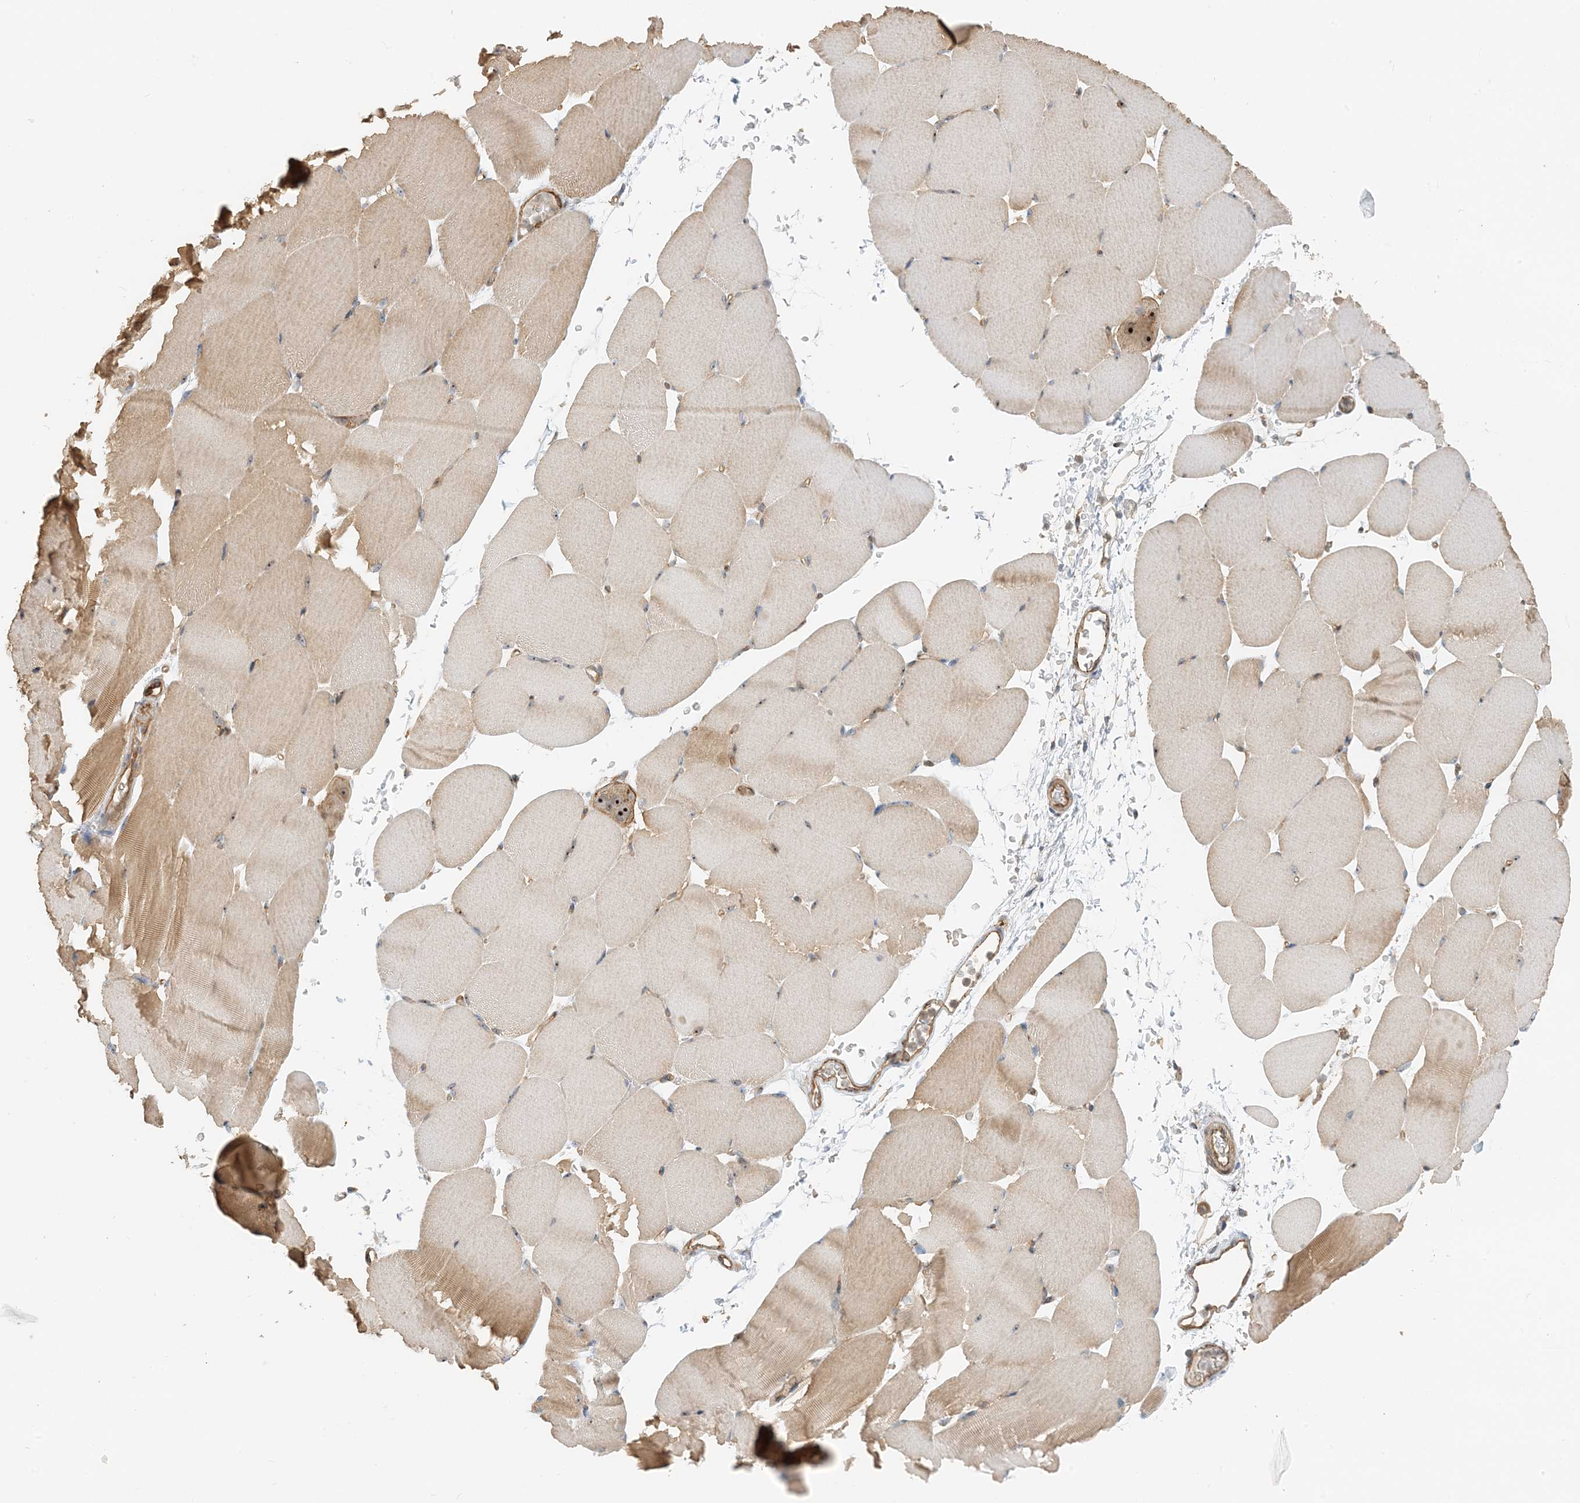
{"staining": {"intensity": "weak", "quantity": ">75%", "location": "cytoplasmic/membranous"}, "tissue": "skeletal muscle", "cell_type": "Myocytes", "image_type": "normal", "snomed": [{"axis": "morphology", "description": "Normal tissue, NOS"}, {"axis": "topography", "description": "Skeletal muscle"}, {"axis": "topography", "description": "Parathyroid gland"}], "caption": "Immunohistochemistry photomicrograph of benign human skeletal muscle stained for a protein (brown), which demonstrates low levels of weak cytoplasmic/membranous staining in about >75% of myocytes.", "gene": "MYL5", "patient": {"sex": "female", "age": 37}}